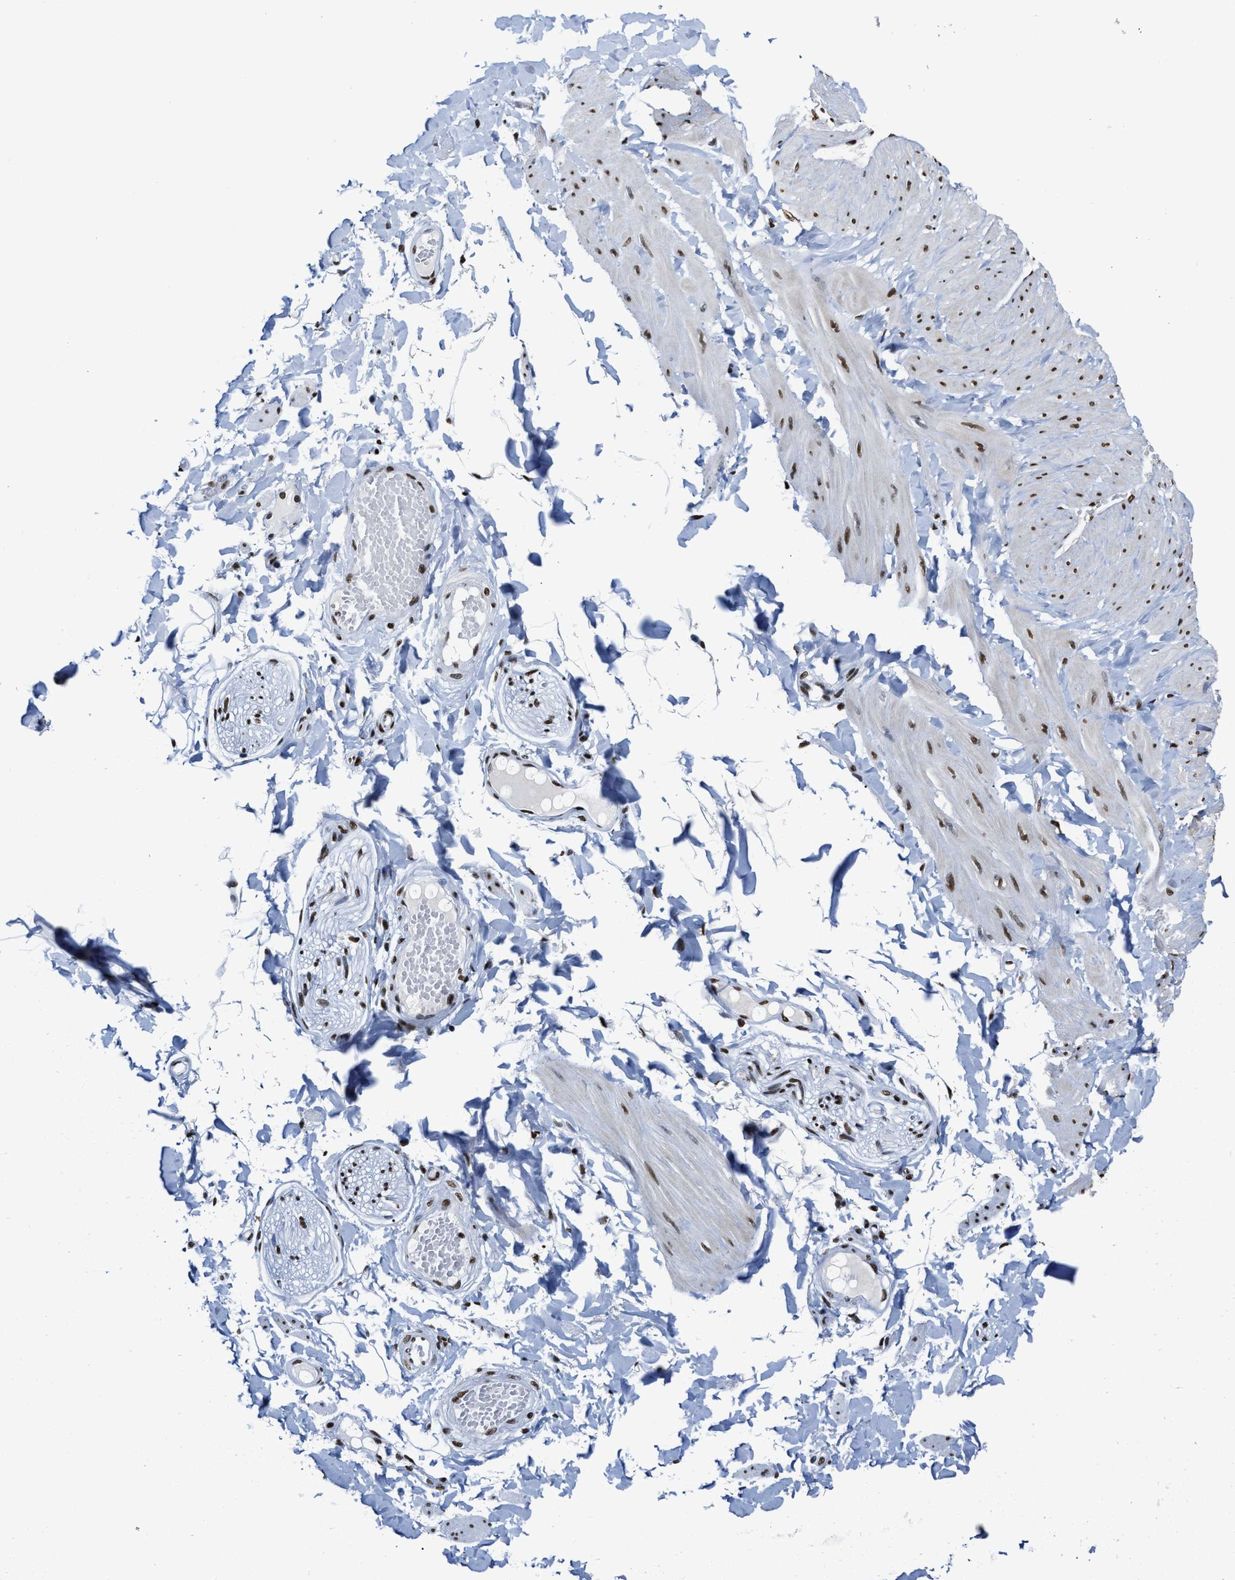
{"staining": {"intensity": "moderate", "quantity": ">75%", "location": "nuclear"}, "tissue": "adipose tissue", "cell_type": "Adipocytes", "image_type": "normal", "snomed": [{"axis": "morphology", "description": "Normal tissue, NOS"}, {"axis": "topography", "description": "Adipose tissue"}, {"axis": "topography", "description": "Vascular tissue"}, {"axis": "topography", "description": "Peripheral nerve tissue"}], "caption": "A high-resolution histopathology image shows immunohistochemistry staining of unremarkable adipose tissue, which demonstrates moderate nuclear expression in approximately >75% of adipocytes.", "gene": "SMARCC2", "patient": {"sex": "male", "age": 25}}